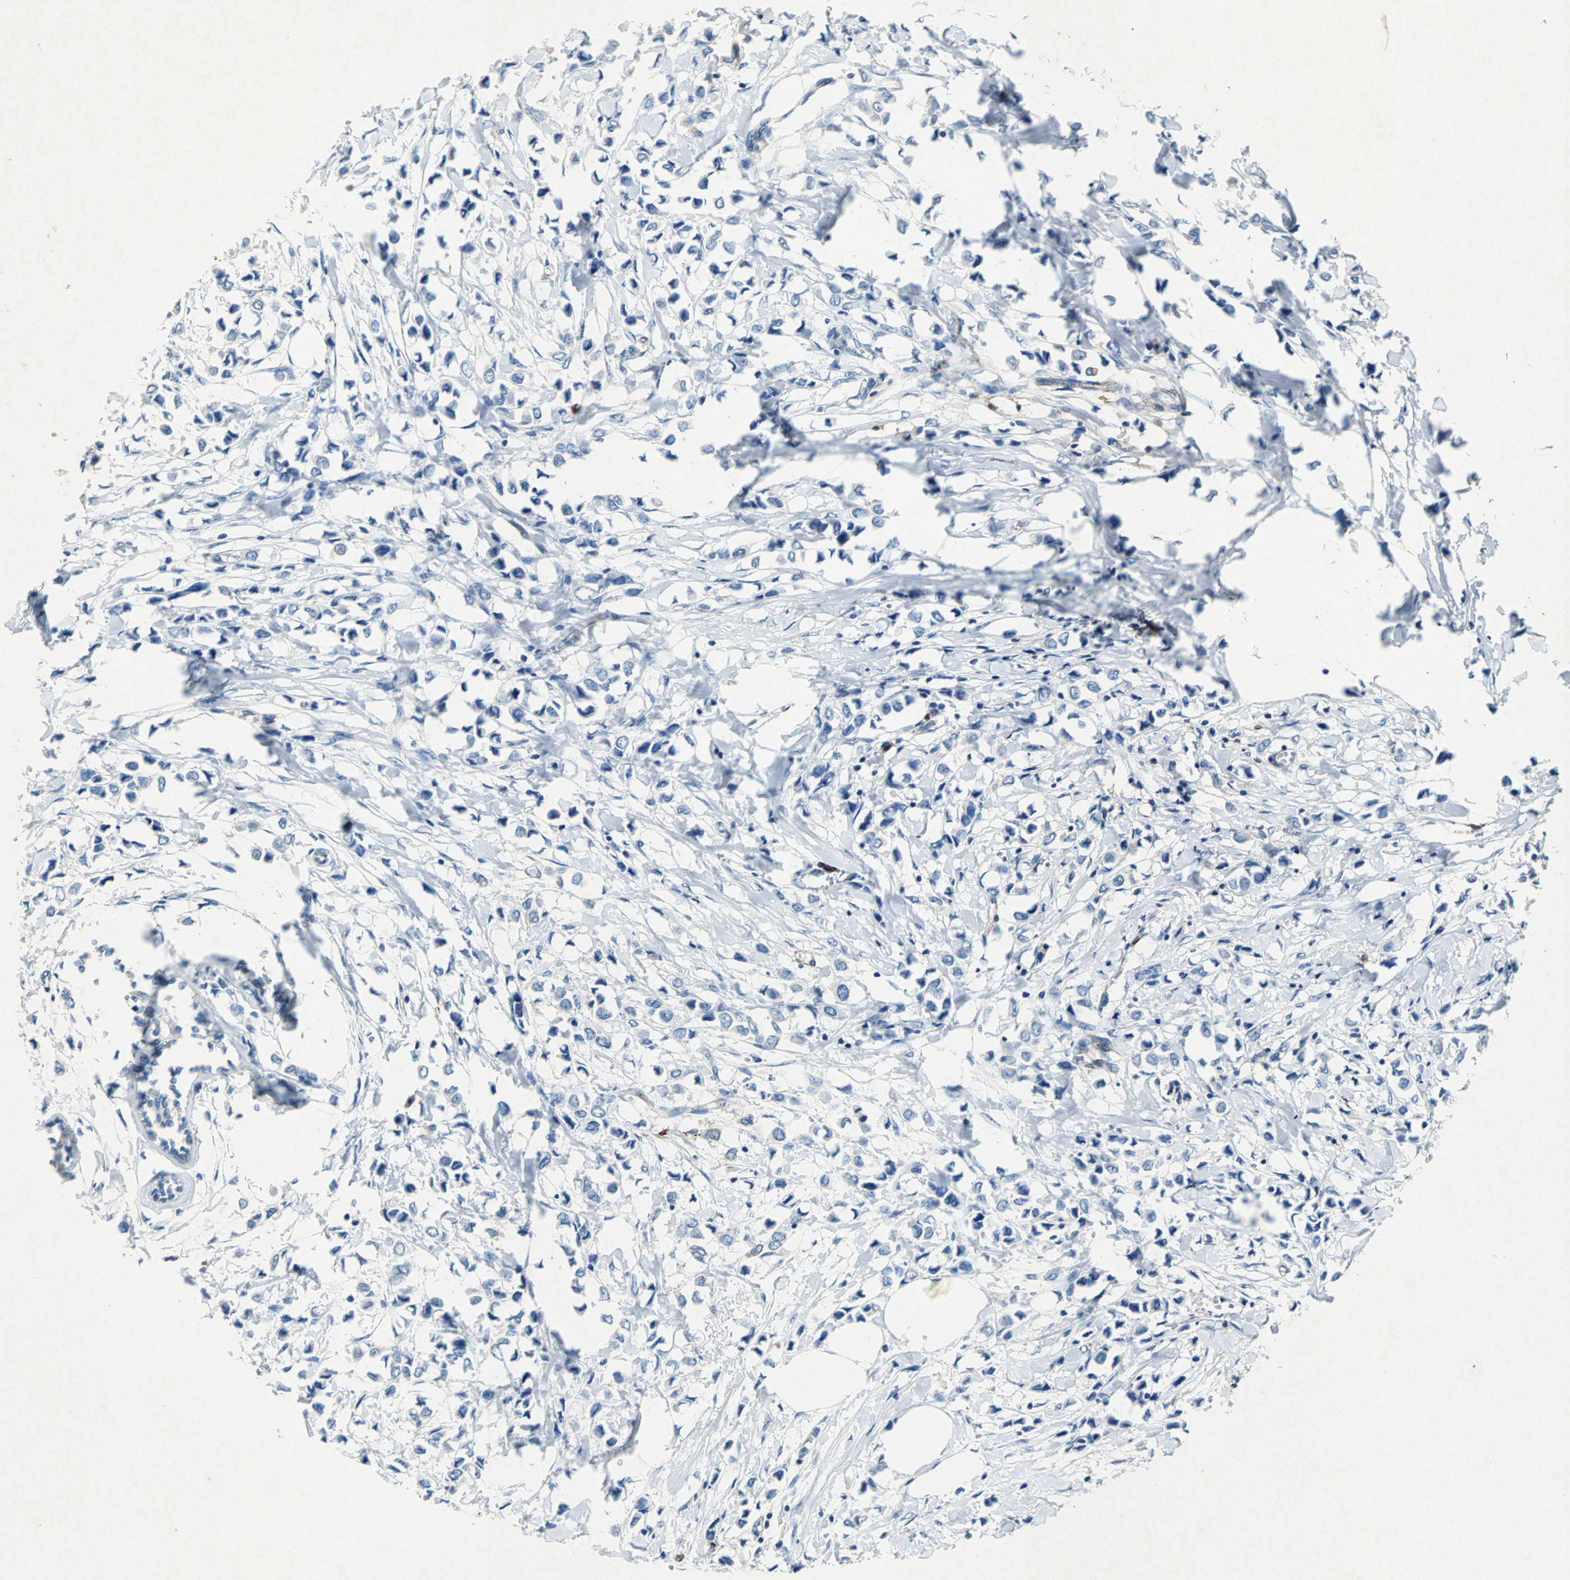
{"staining": {"intensity": "negative", "quantity": "none", "location": "none"}, "tissue": "breast cancer", "cell_type": "Tumor cells", "image_type": "cancer", "snomed": [{"axis": "morphology", "description": "Lobular carcinoma"}, {"axis": "topography", "description": "Breast"}], "caption": "There is no significant staining in tumor cells of lobular carcinoma (breast). Nuclei are stained in blue.", "gene": "RPS13", "patient": {"sex": "female", "age": 51}}